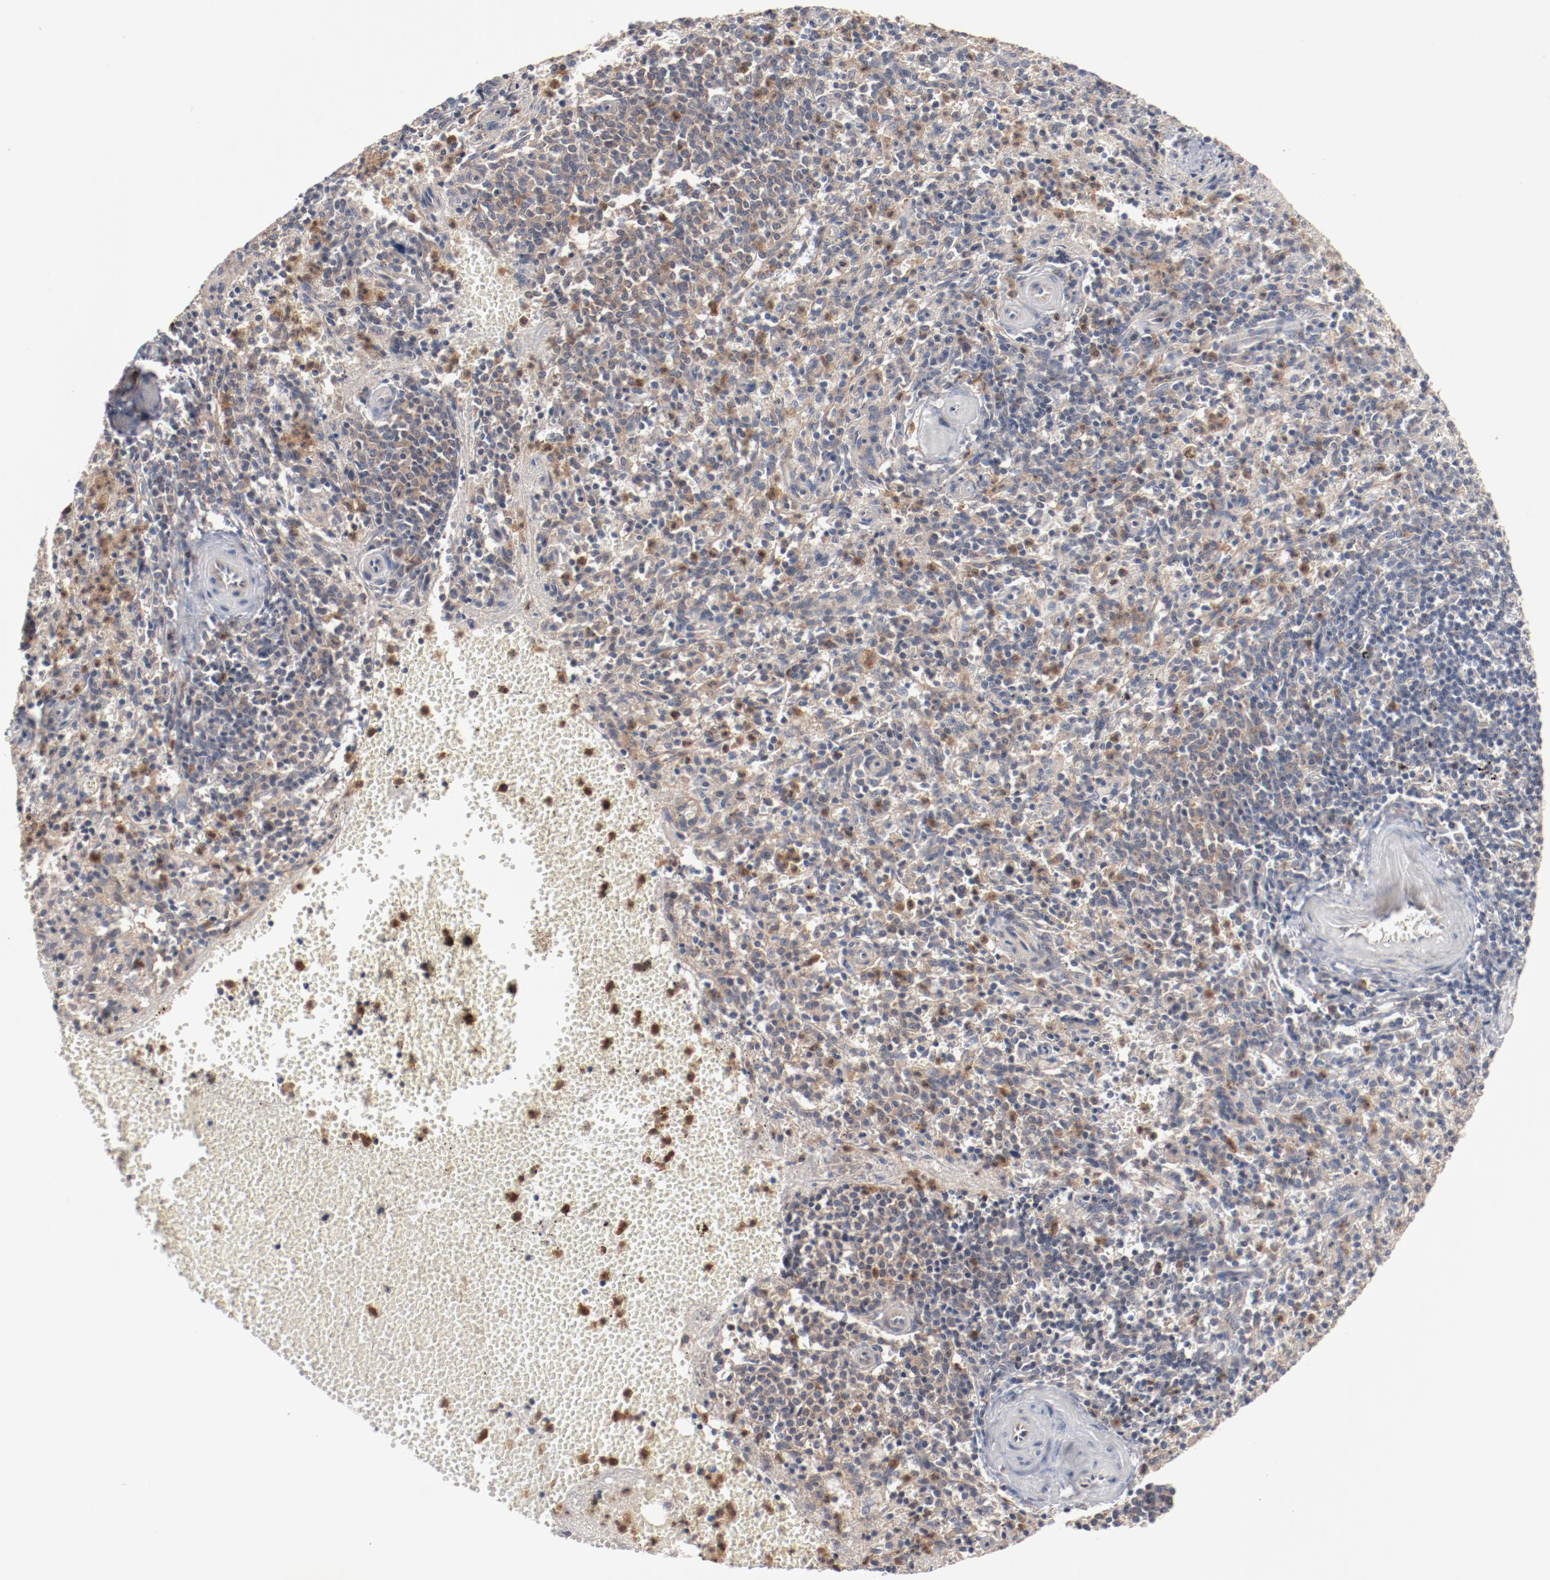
{"staining": {"intensity": "weak", "quantity": ">75%", "location": "cytoplasmic/membranous"}, "tissue": "spleen", "cell_type": "Cells in red pulp", "image_type": "normal", "snomed": [{"axis": "morphology", "description": "Normal tissue, NOS"}, {"axis": "topography", "description": "Spleen"}], "caption": "A brown stain shows weak cytoplasmic/membranous expression of a protein in cells in red pulp of benign human spleen.", "gene": "RNASE11", "patient": {"sex": "male", "age": 72}}